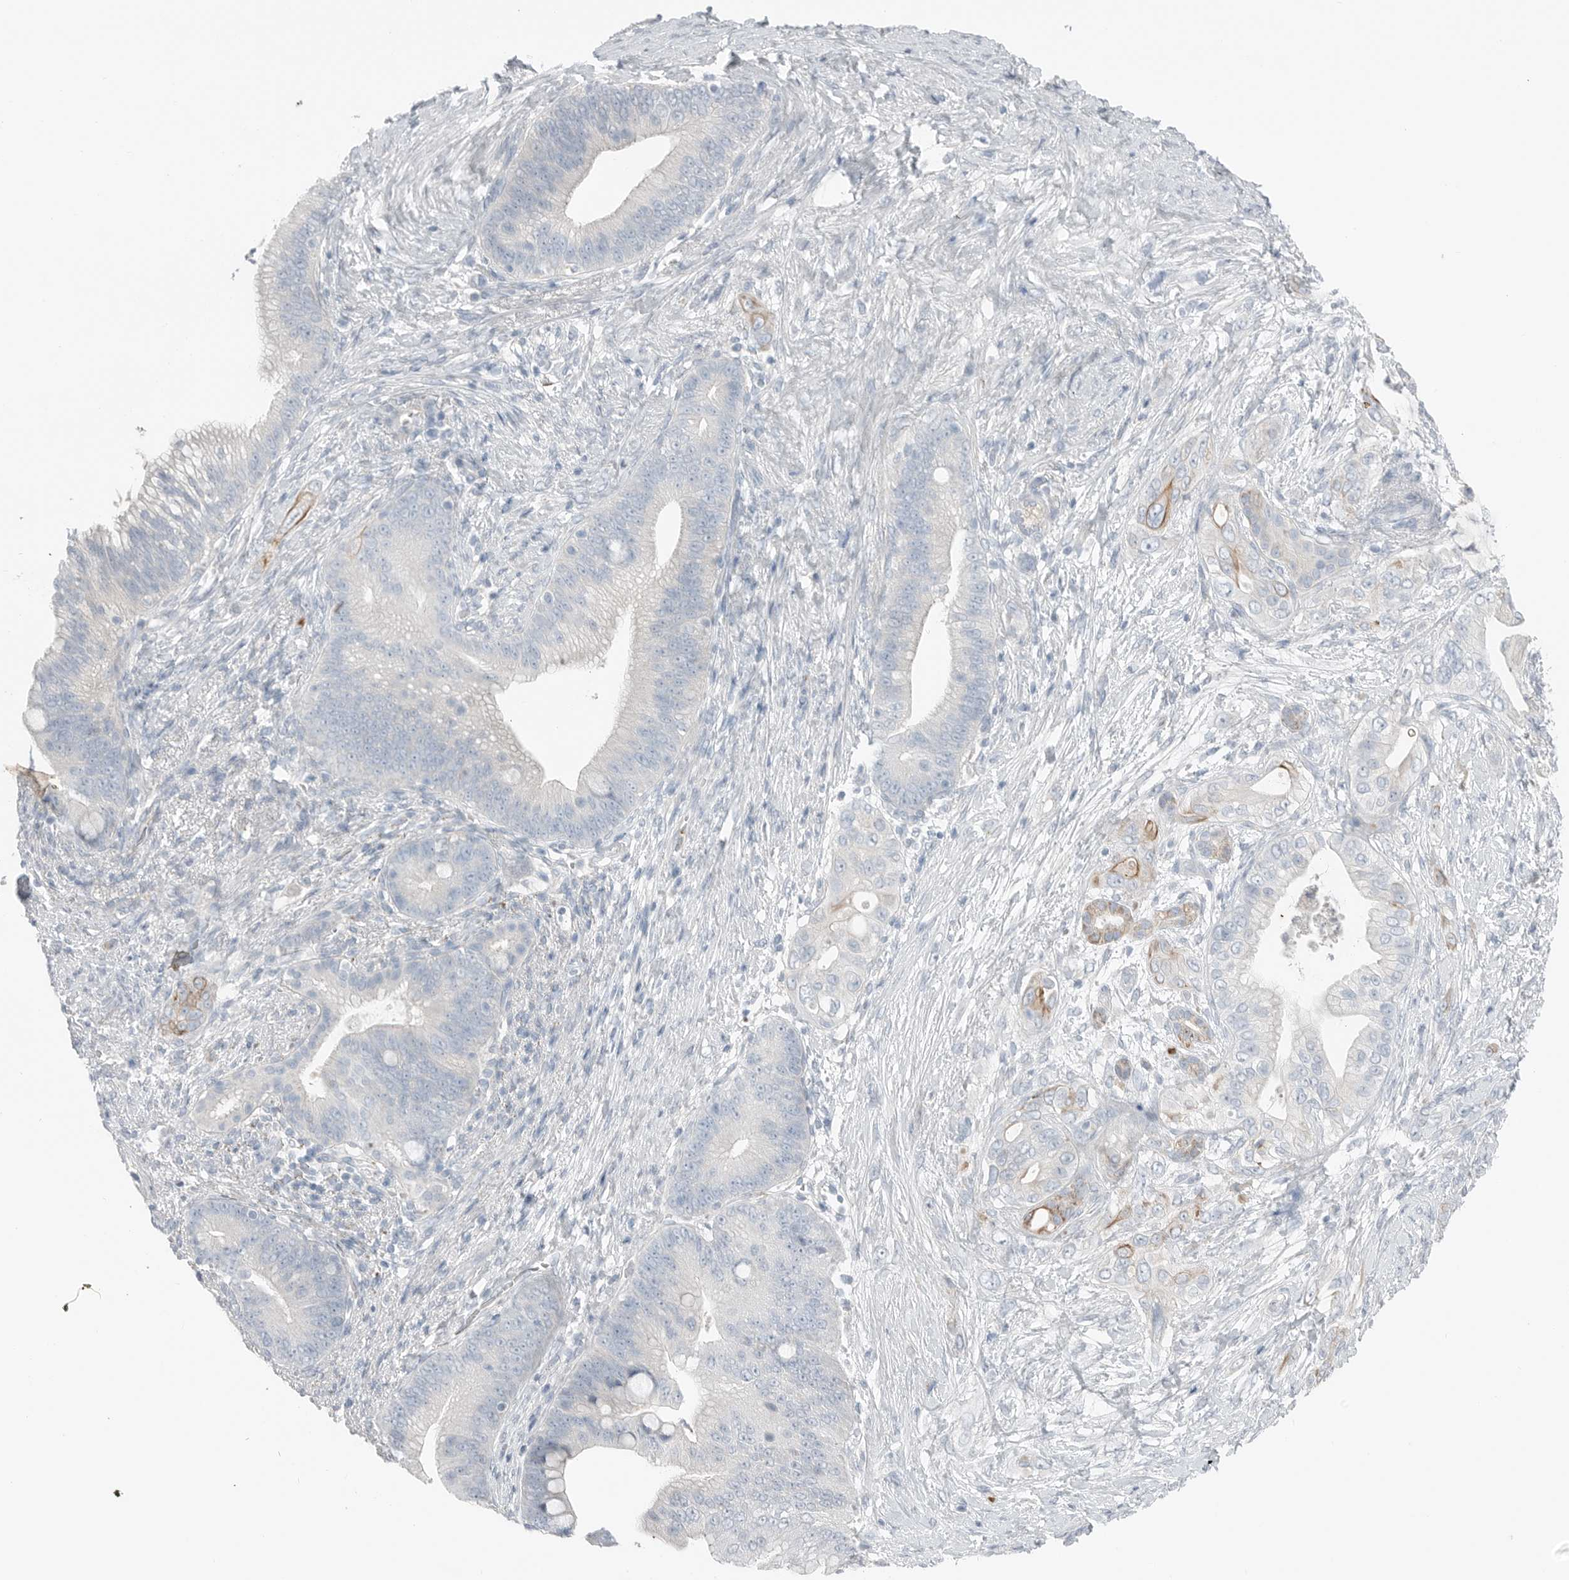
{"staining": {"intensity": "moderate", "quantity": "<25%", "location": "cytoplasmic/membranous"}, "tissue": "pancreatic cancer", "cell_type": "Tumor cells", "image_type": "cancer", "snomed": [{"axis": "morphology", "description": "Adenocarcinoma, NOS"}, {"axis": "topography", "description": "Pancreas"}], "caption": "Protein analysis of pancreatic cancer tissue demonstrates moderate cytoplasmic/membranous staining in about <25% of tumor cells.", "gene": "SERPINB7", "patient": {"sex": "male", "age": 53}}